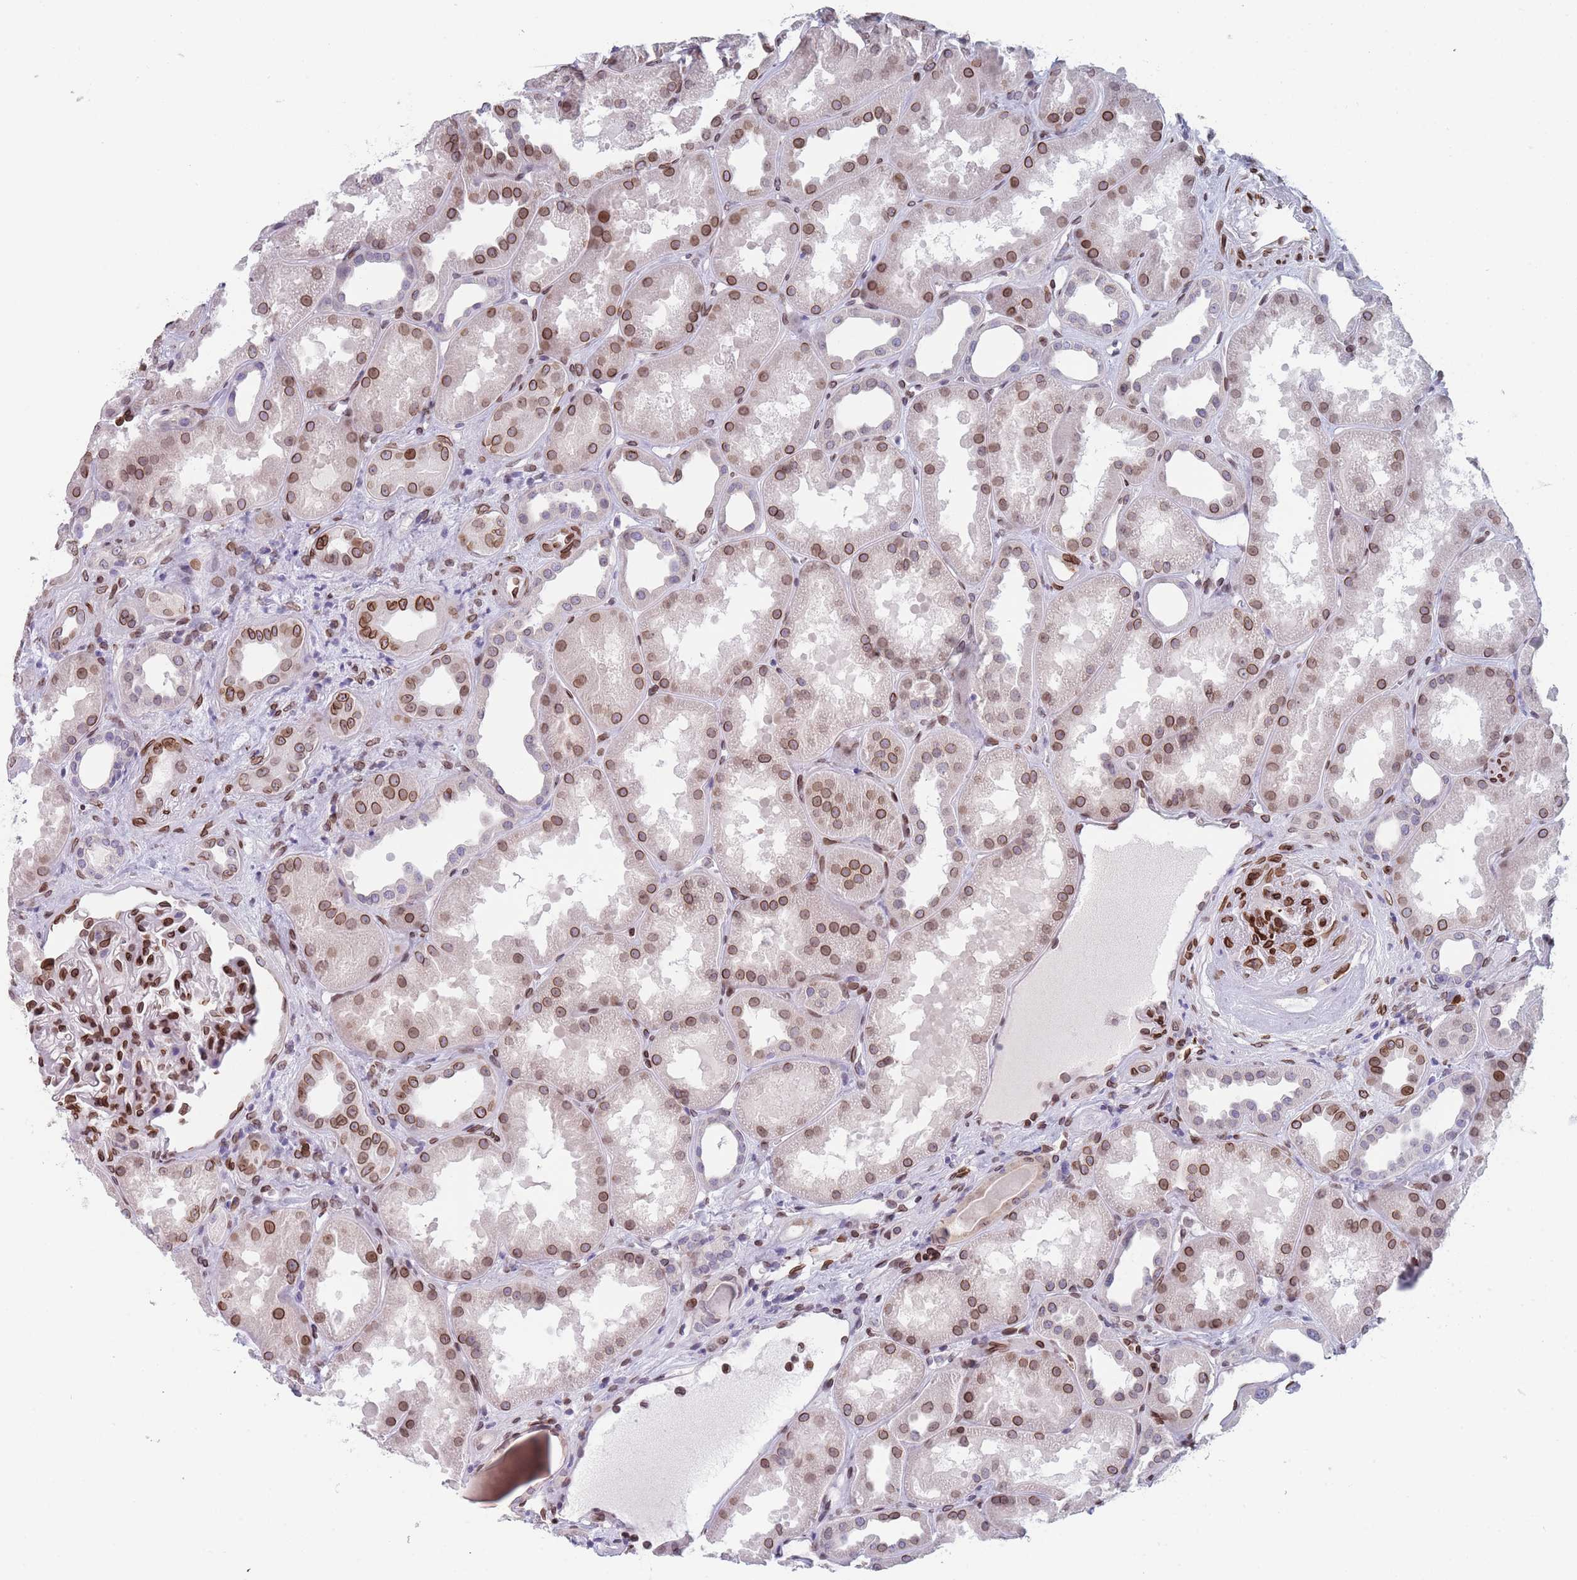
{"staining": {"intensity": "strong", "quantity": "25%-75%", "location": "cytoplasmic/membranous,nuclear"}, "tissue": "kidney", "cell_type": "Cells in glomeruli", "image_type": "normal", "snomed": [{"axis": "morphology", "description": "Normal tissue, NOS"}, {"axis": "topography", "description": "Kidney"}], "caption": "Kidney stained for a protein displays strong cytoplasmic/membranous,nuclear positivity in cells in glomeruli. Immunohistochemistry stains the protein in brown and the nuclei are stained blue.", "gene": "ZBTB1", "patient": {"sex": "male", "age": 61}}